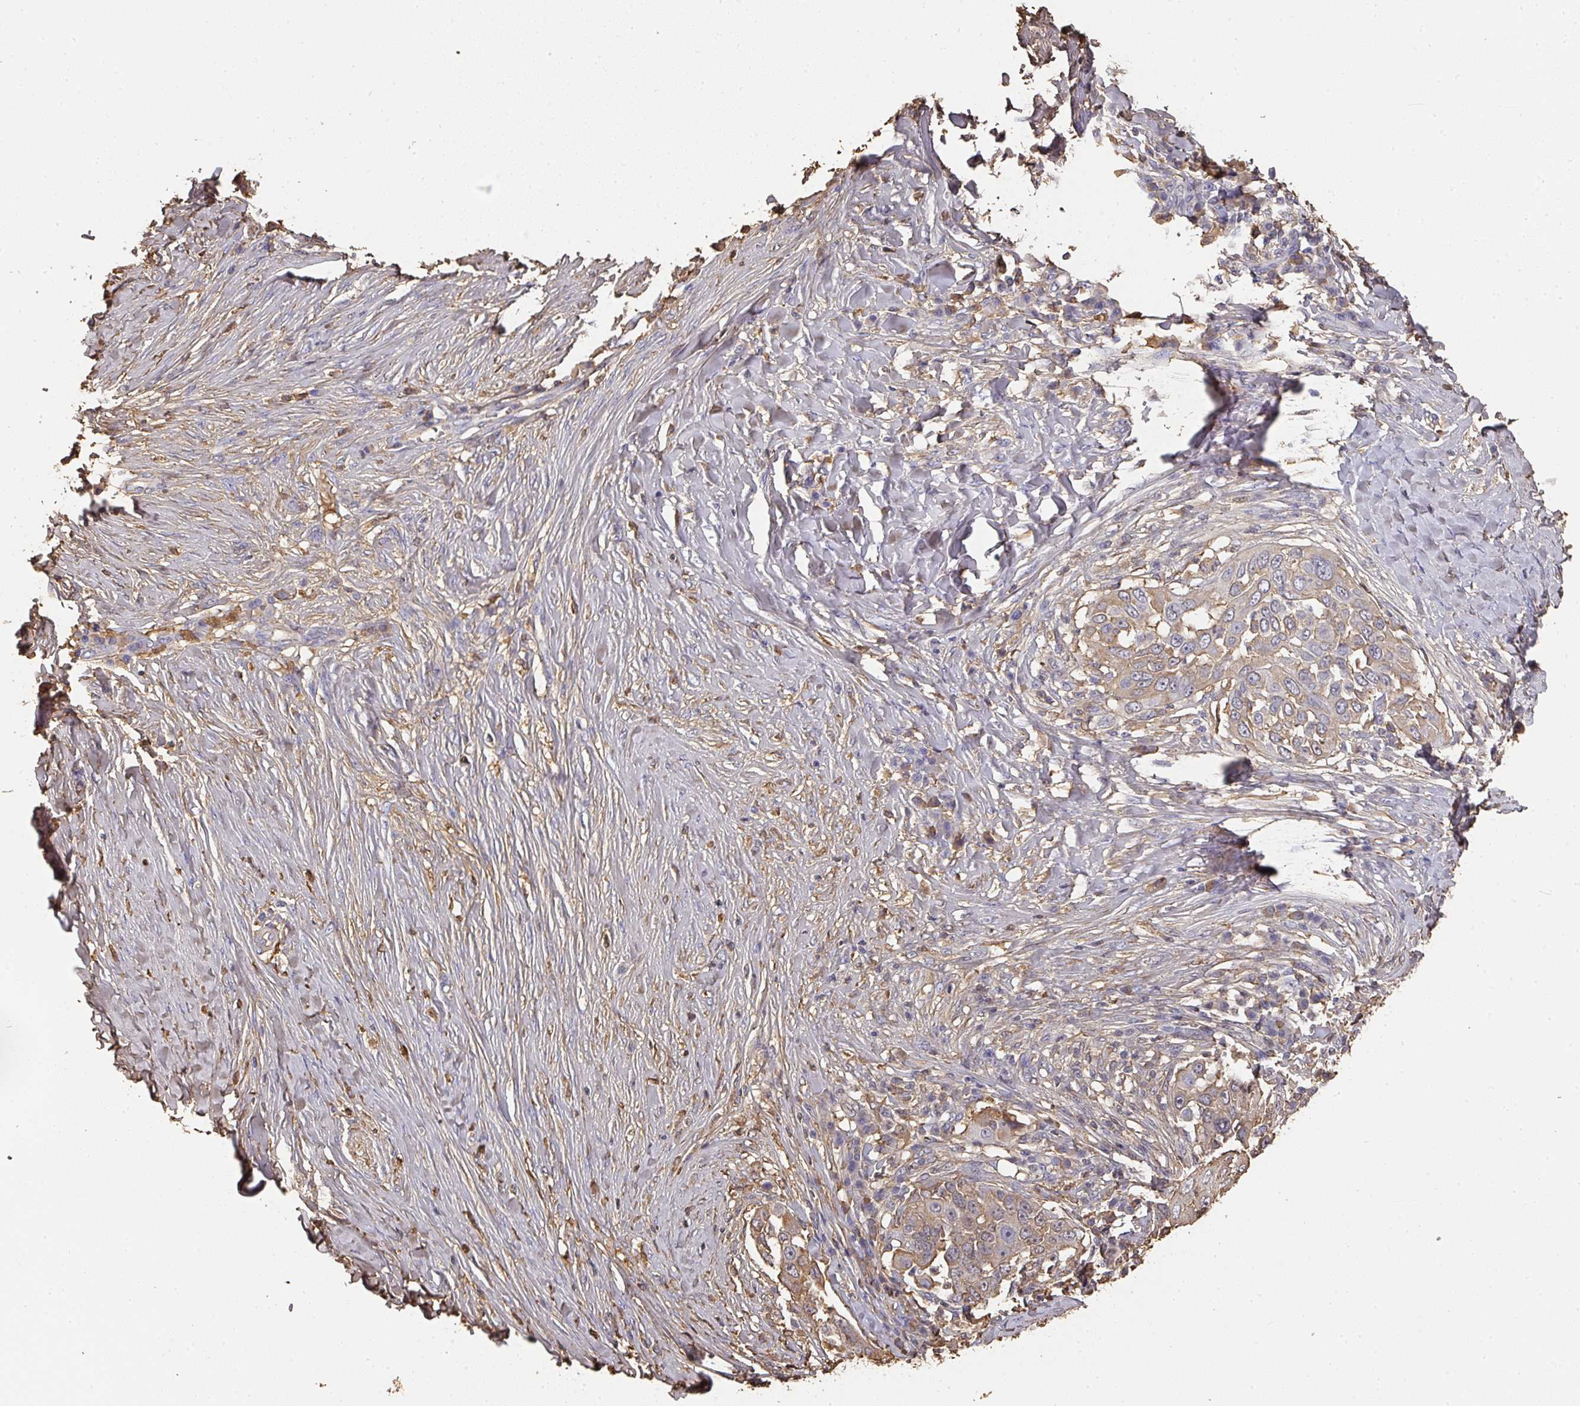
{"staining": {"intensity": "weak", "quantity": "<25%", "location": "cytoplasmic/membranous"}, "tissue": "skin cancer", "cell_type": "Tumor cells", "image_type": "cancer", "snomed": [{"axis": "morphology", "description": "Squamous cell carcinoma, NOS"}, {"axis": "topography", "description": "Skin"}], "caption": "IHC of skin squamous cell carcinoma reveals no positivity in tumor cells. Brightfield microscopy of IHC stained with DAB (3,3'-diaminobenzidine) (brown) and hematoxylin (blue), captured at high magnification.", "gene": "ALB", "patient": {"sex": "female", "age": 44}}